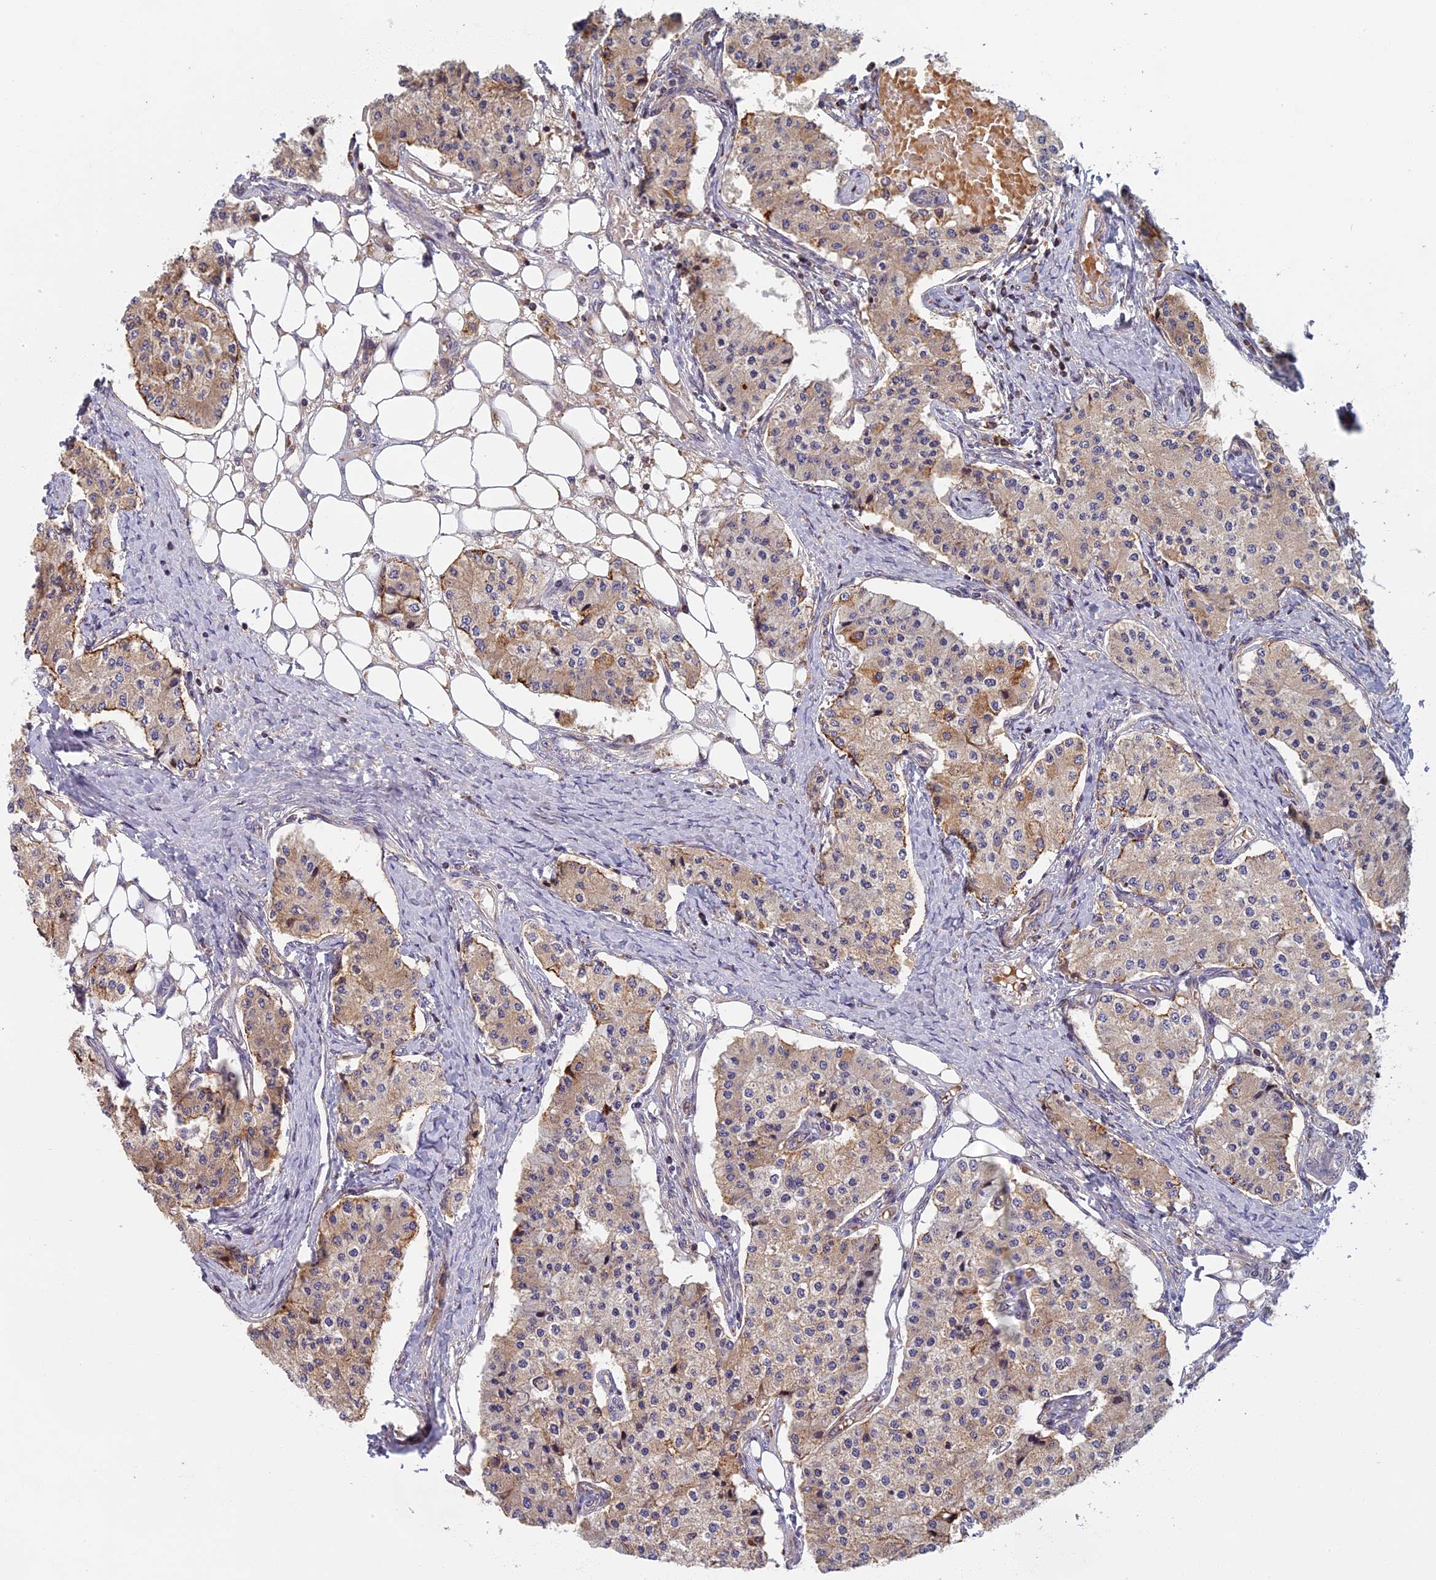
{"staining": {"intensity": "weak", "quantity": "25%-75%", "location": "cytoplasmic/membranous"}, "tissue": "carcinoid", "cell_type": "Tumor cells", "image_type": "cancer", "snomed": [{"axis": "morphology", "description": "Carcinoid, malignant, NOS"}, {"axis": "topography", "description": "Colon"}], "caption": "A photomicrograph showing weak cytoplasmic/membranous expression in approximately 25%-75% of tumor cells in malignant carcinoid, as visualized by brown immunohistochemical staining.", "gene": "EDAR", "patient": {"sex": "female", "age": 52}}